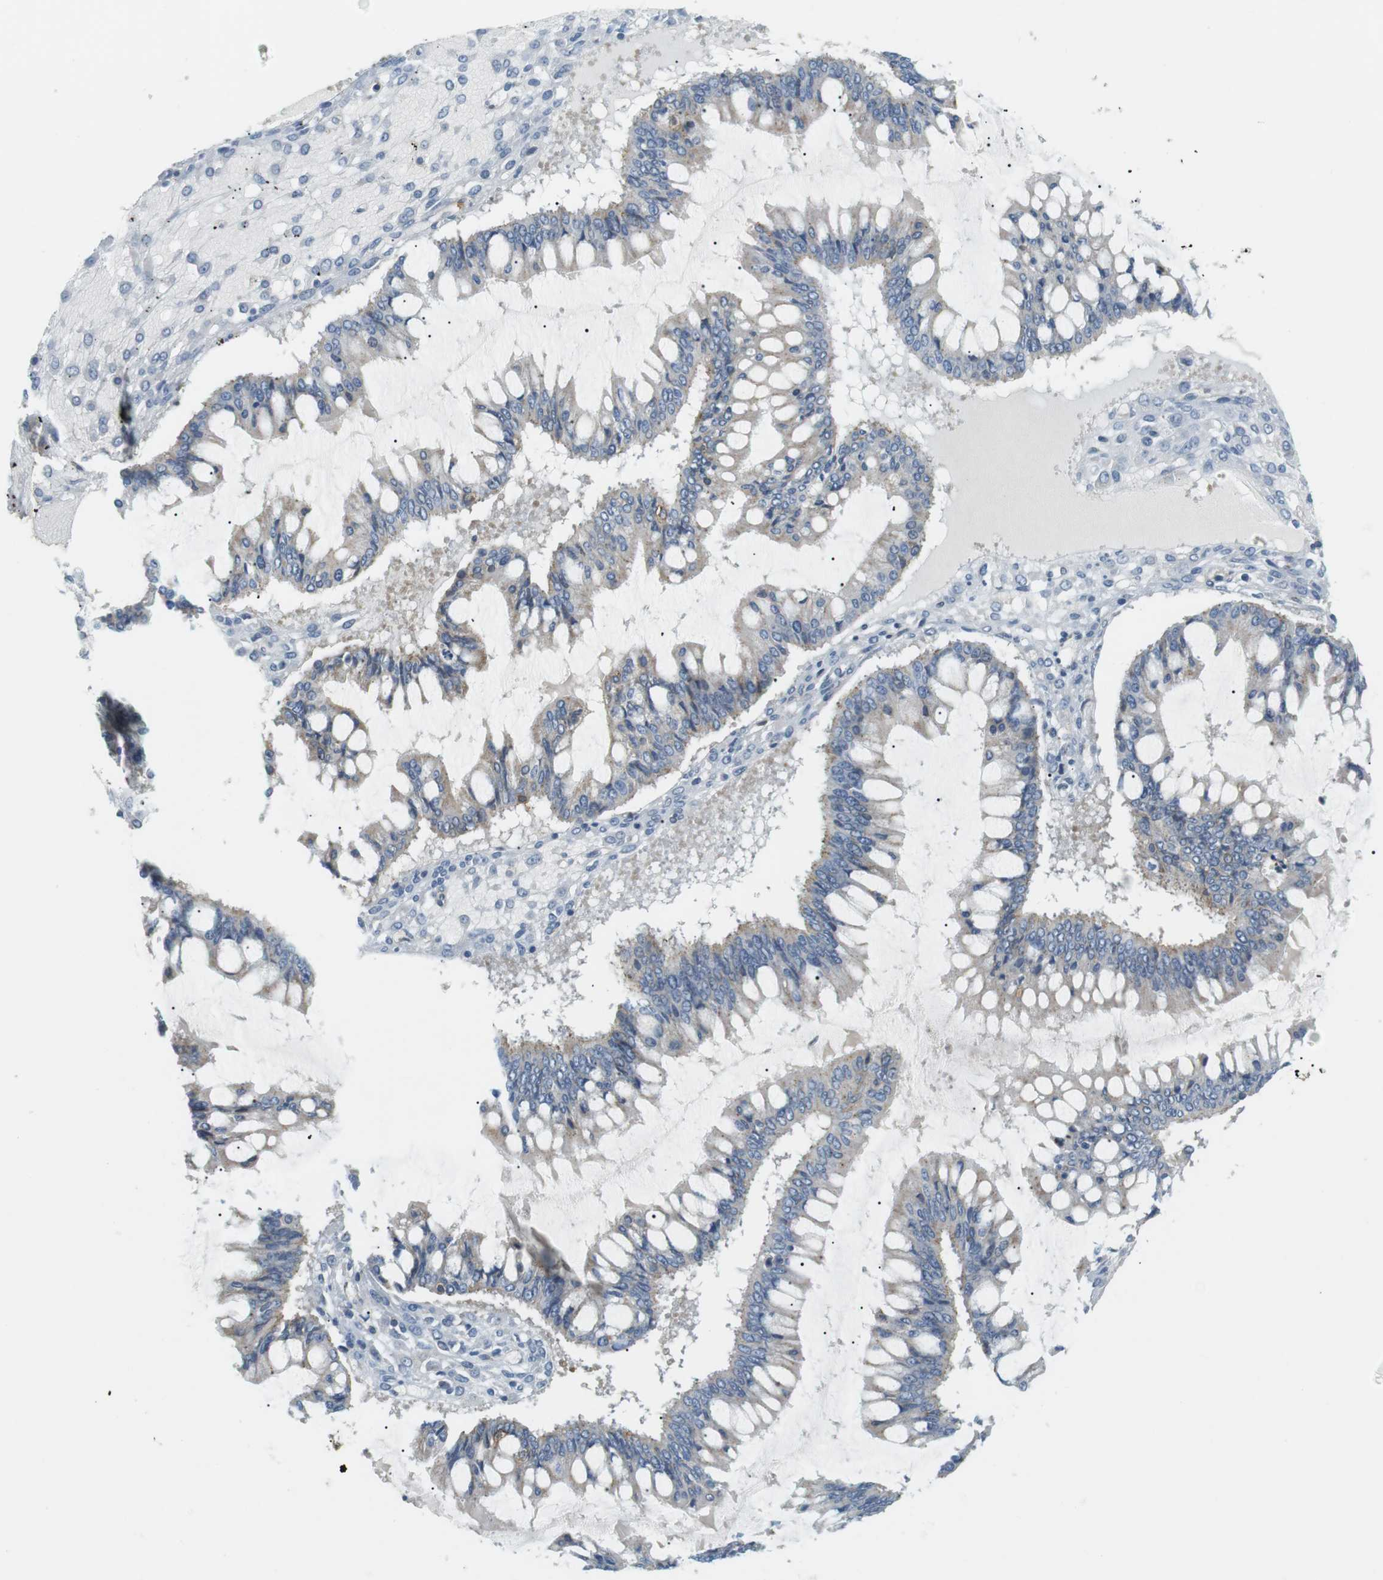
{"staining": {"intensity": "negative", "quantity": "none", "location": "none"}, "tissue": "ovarian cancer", "cell_type": "Tumor cells", "image_type": "cancer", "snomed": [{"axis": "morphology", "description": "Cystadenocarcinoma, mucinous, NOS"}, {"axis": "topography", "description": "Ovary"}], "caption": "Immunohistochemistry of mucinous cystadenocarcinoma (ovarian) reveals no expression in tumor cells. (Stains: DAB (3,3'-diaminobenzidine) immunohistochemistry (IHC) with hematoxylin counter stain, Microscopy: brightfield microscopy at high magnification).", "gene": "P2RY1", "patient": {"sex": "female", "age": 73}}